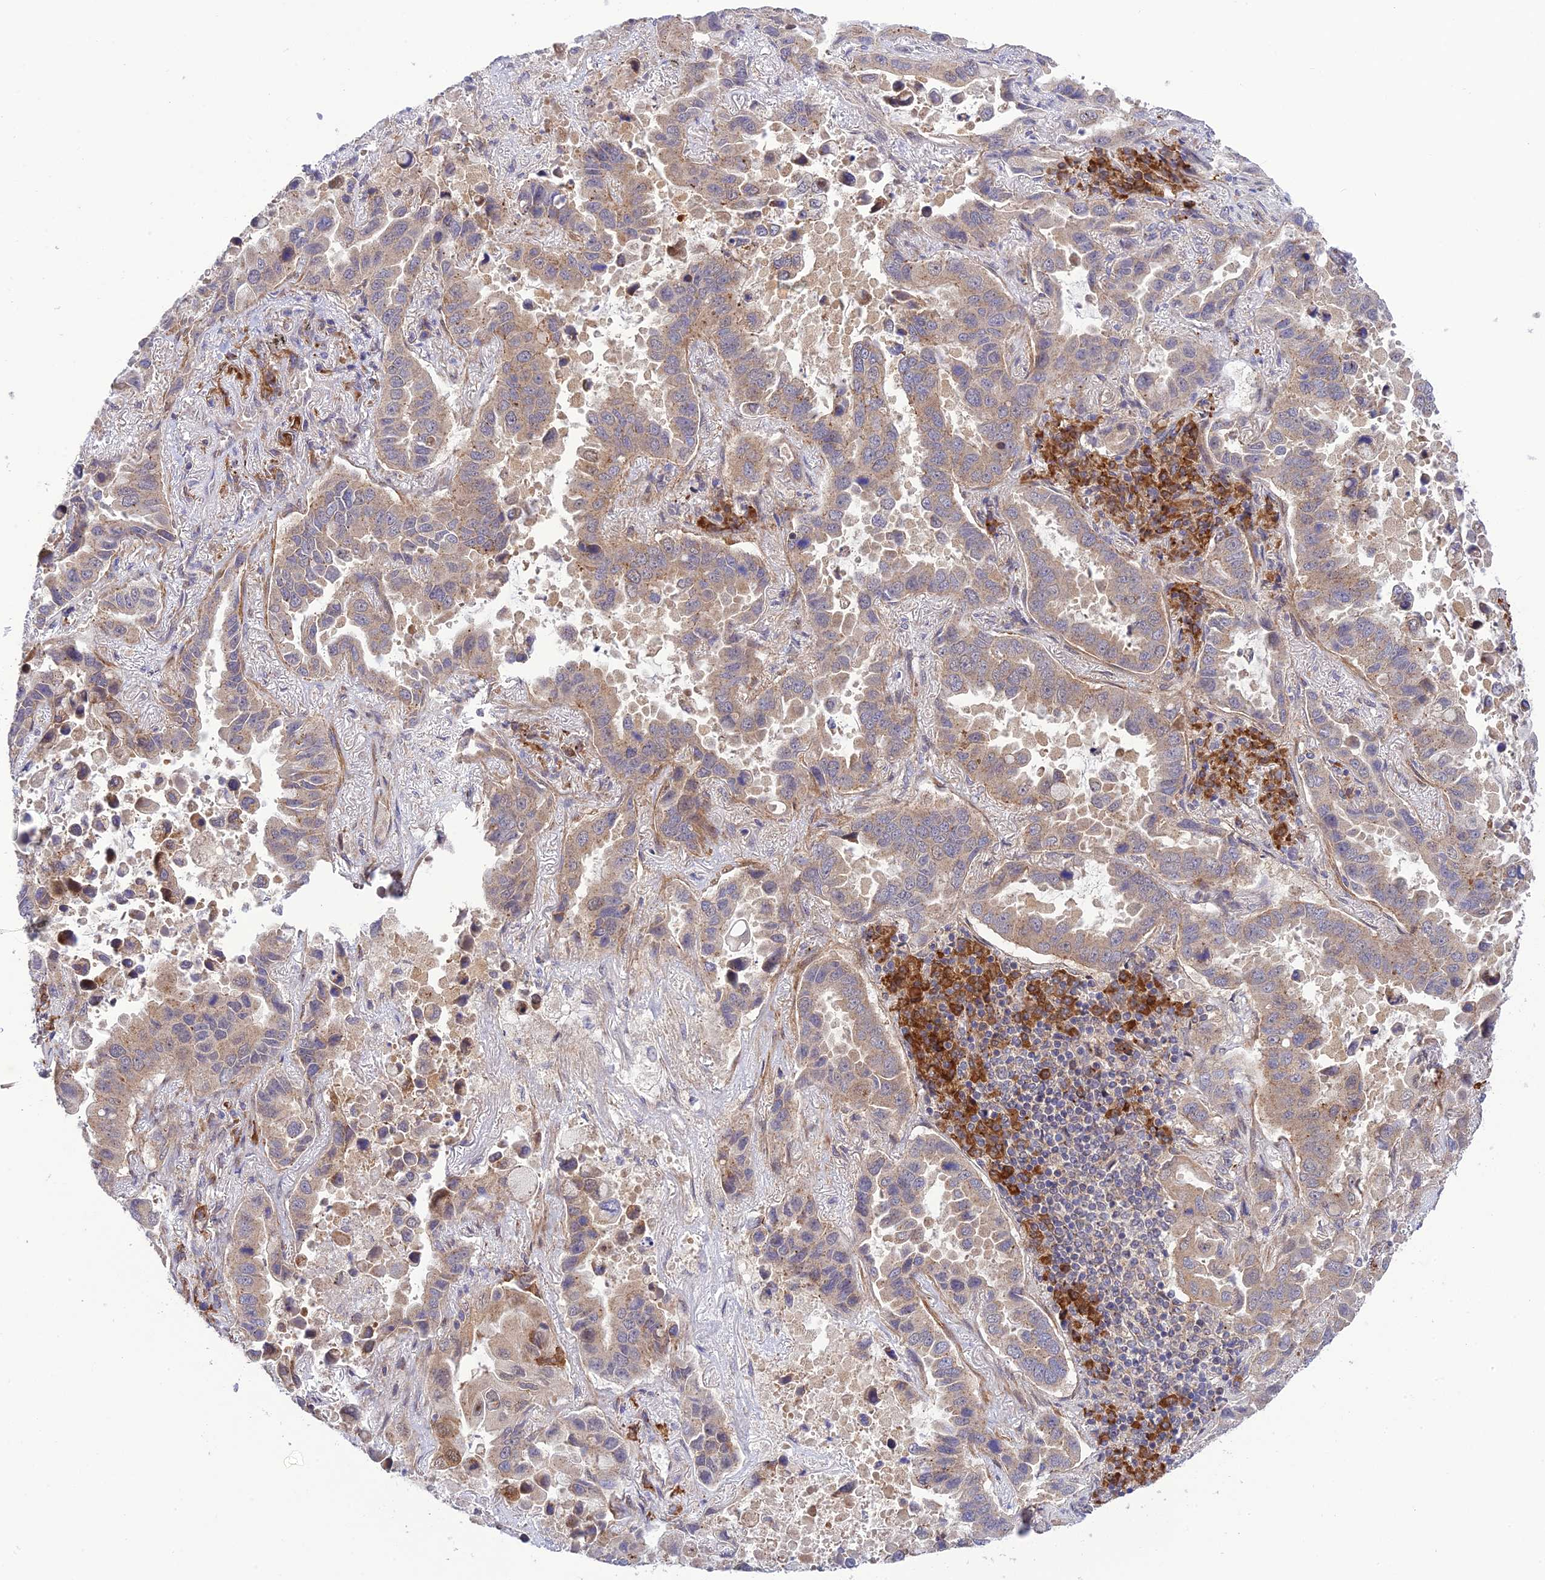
{"staining": {"intensity": "weak", "quantity": "25%-75%", "location": "cytoplasmic/membranous"}, "tissue": "lung cancer", "cell_type": "Tumor cells", "image_type": "cancer", "snomed": [{"axis": "morphology", "description": "Adenocarcinoma, NOS"}, {"axis": "topography", "description": "Lung"}], "caption": "Adenocarcinoma (lung) stained for a protein displays weak cytoplasmic/membranous positivity in tumor cells.", "gene": "UROS", "patient": {"sex": "male", "age": 64}}